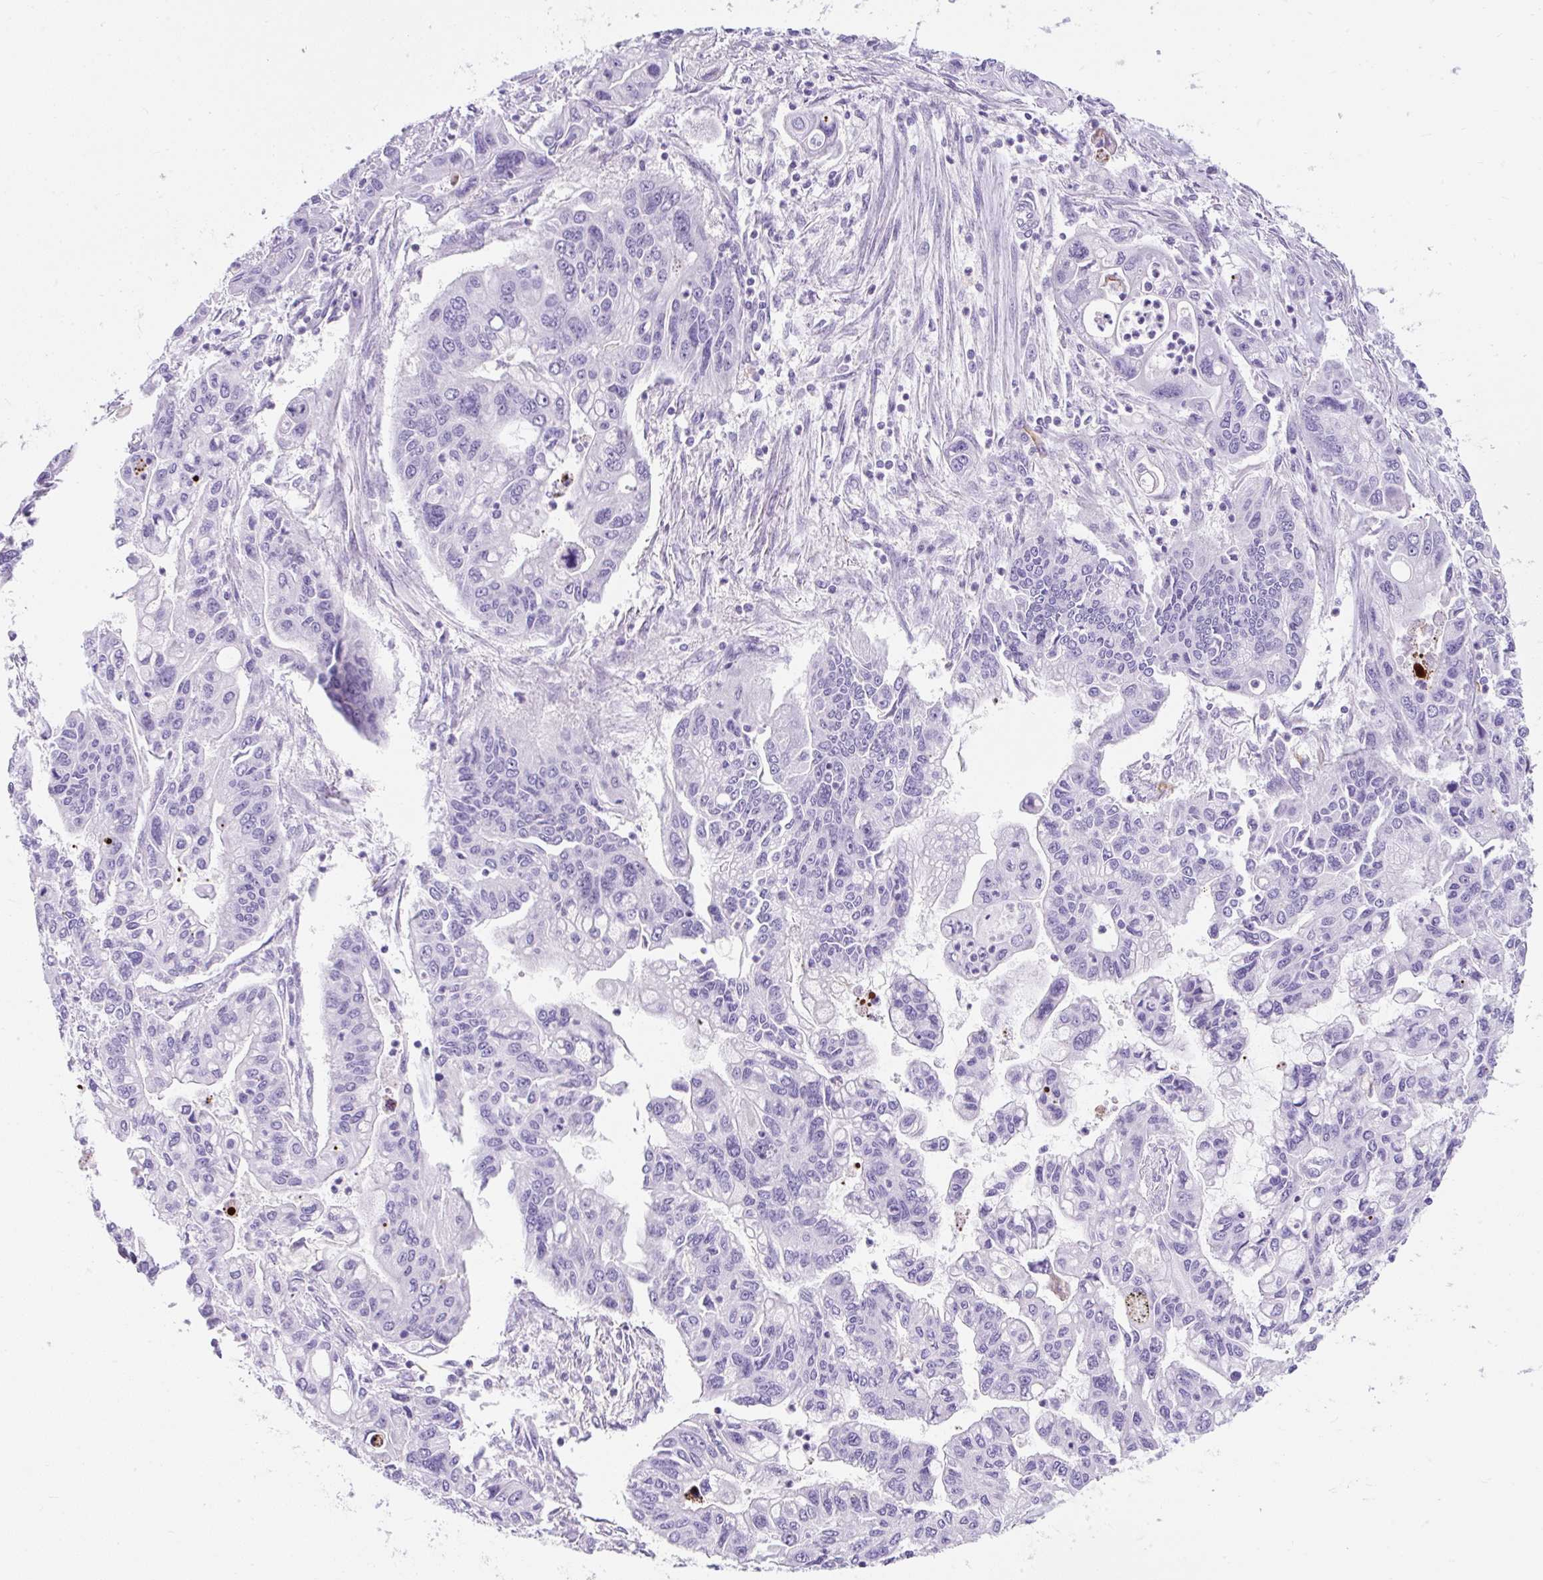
{"staining": {"intensity": "negative", "quantity": "none", "location": "none"}, "tissue": "pancreatic cancer", "cell_type": "Tumor cells", "image_type": "cancer", "snomed": [{"axis": "morphology", "description": "Adenocarcinoma, NOS"}, {"axis": "topography", "description": "Pancreas"}], "caption": "DAB immunohistochemical staining of human adenocarcinoma (pancreatic) exhibits no significant positivity in tumor cells. (IHC, brightfield microscopy, high magnification).", "gene": "APOC4-APOC2", "patient": {"sex": "male", "age": 62}}